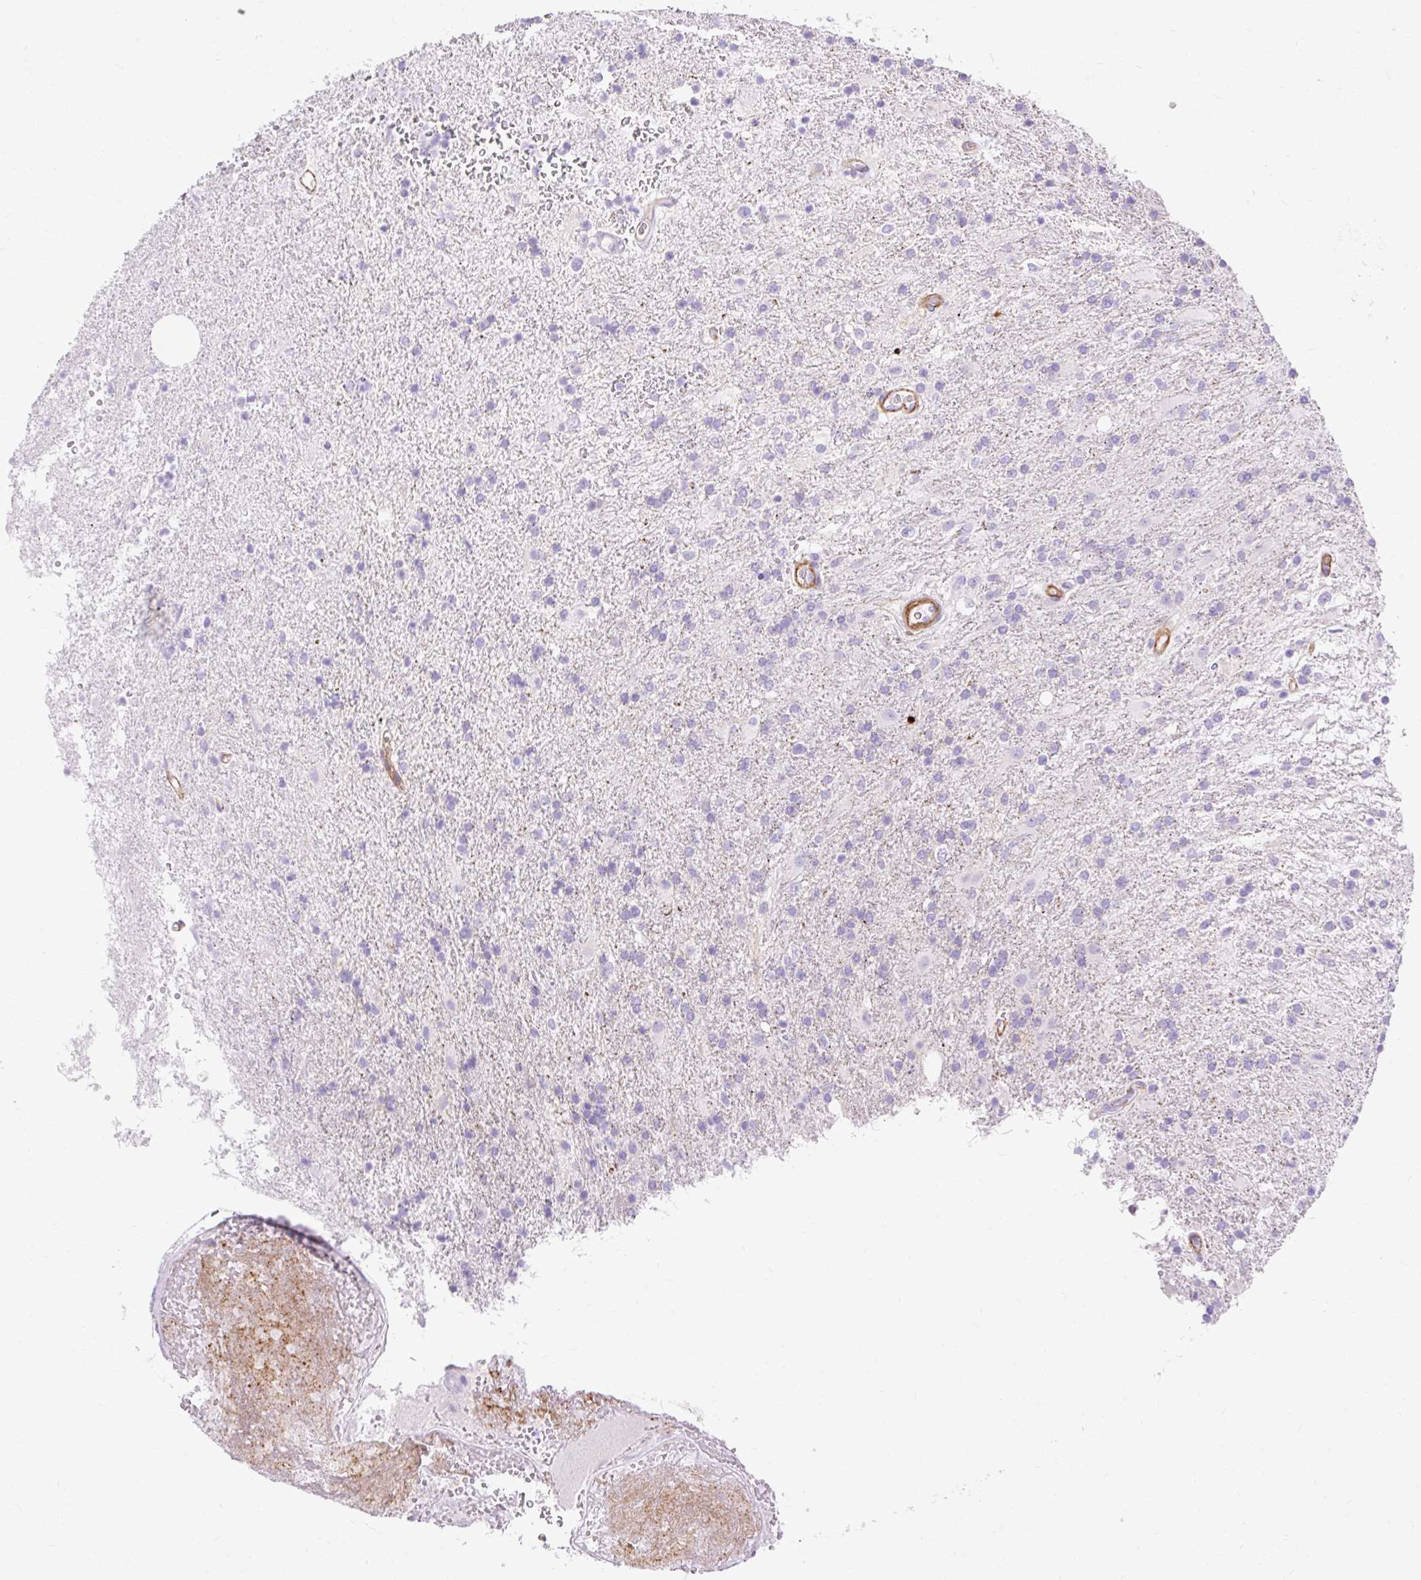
{"staining": {"intensity": "negative", "quantity": "none", "location": "none"}, "tissue": "glioma", "cell_type": "Tumor cells", "image_type": "cancer", "snomed": [{"axis": "morphology", "description": "Glioma, malignant, High grade"}, {"axis": "topography", "description": "Brain"}], "caption": "A micrograph of human glioma is negative for staining in tumor cells. (Stains: DAB (3,3'-diaminobenzidine) immunohistochemistry with hematoxylin counter stain, Microscopy: brightfield microscopy at high magnification).", "gene": "CORO7-PAM16", "patient": {"sex": "male", "age": 56}}